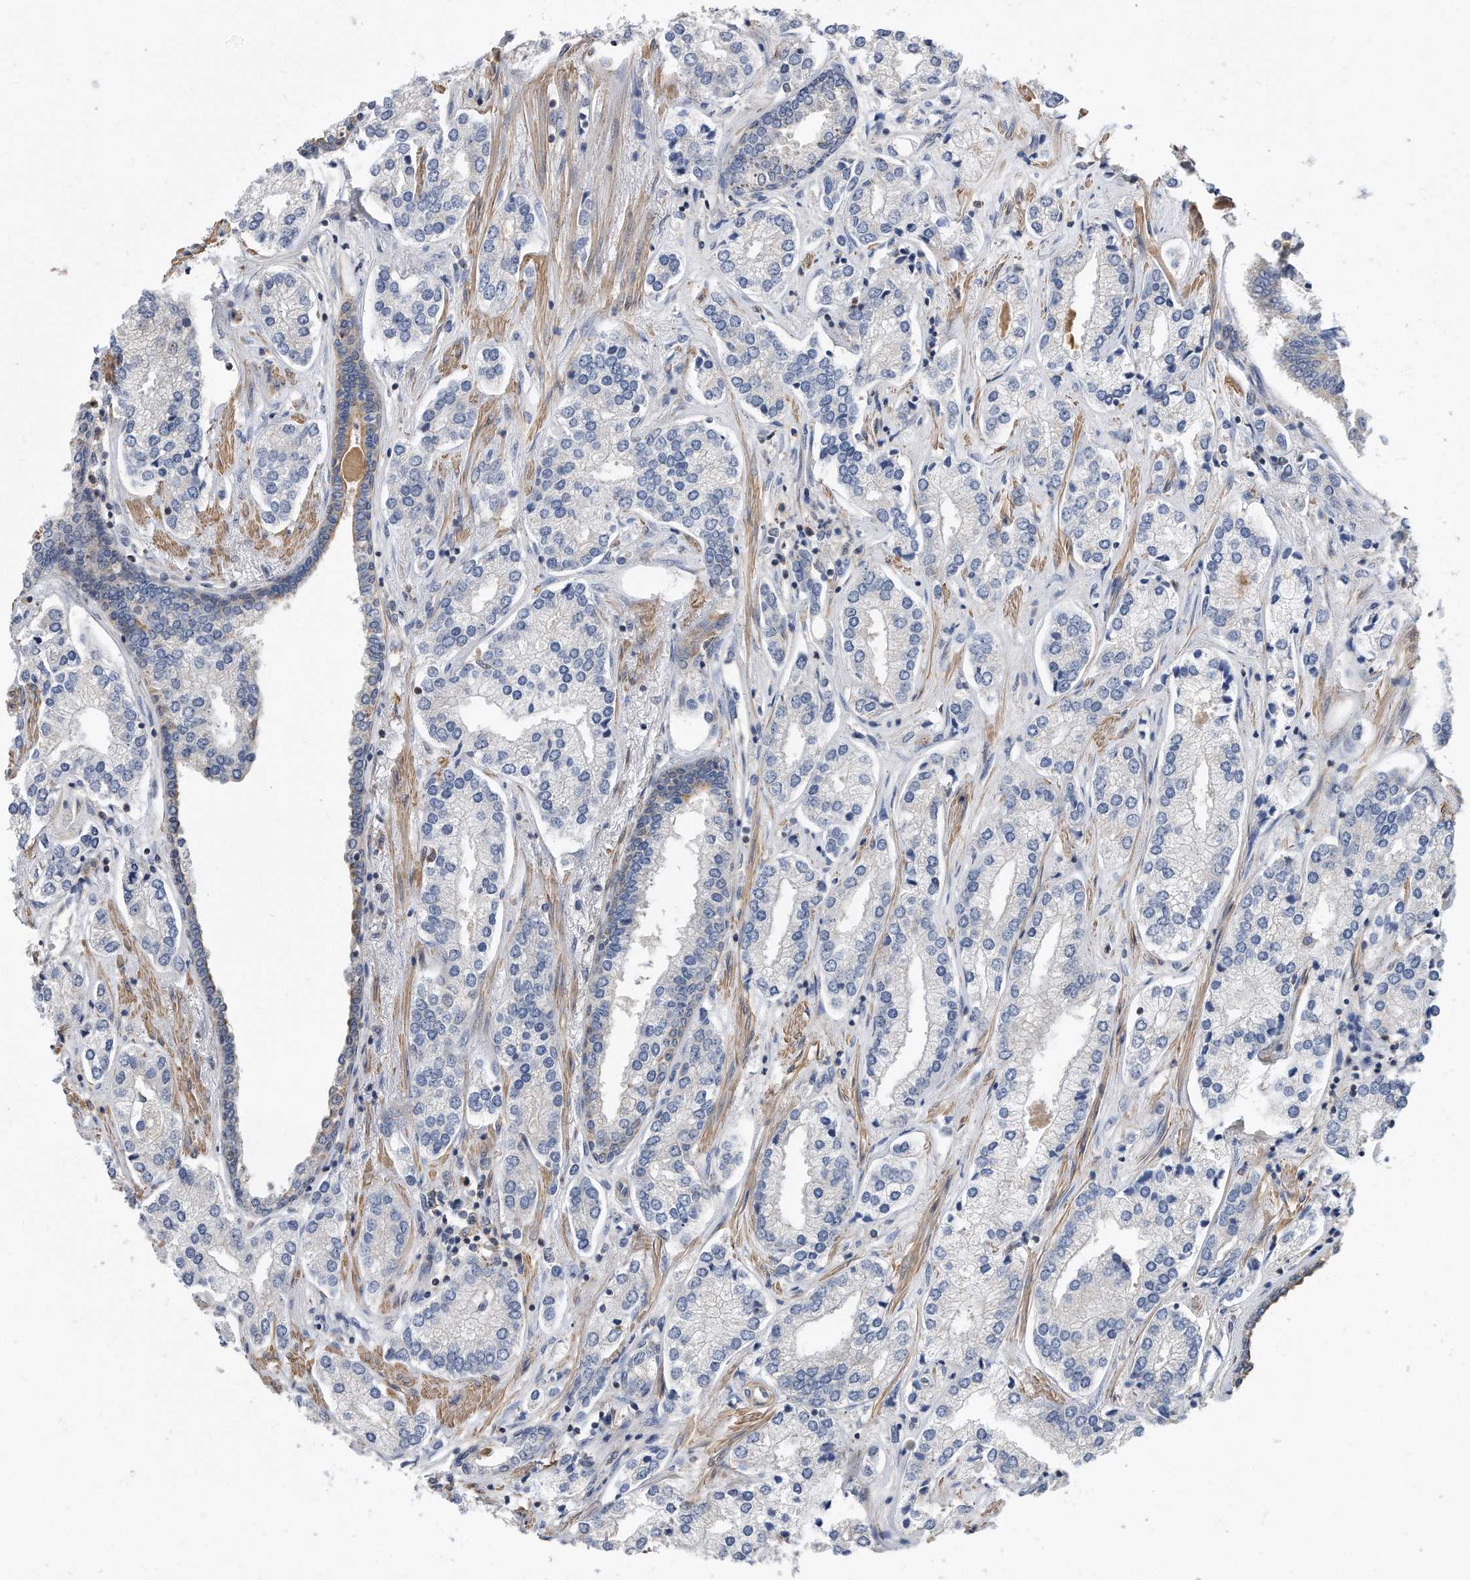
{"staining": {"intensity": "negative", "quantity": "none", "location": "none"}, "tissue": "prostate cancer", "cell_type": "Tumor cells", "image_type": "cancer", "snomed": [{"axis": "morphology", "description": "Adenocarcinoma, High grade"}, {"axis": "topography", "description": "Prostate"}], "caption": "Immunohistochemistry (IHC) photomicrograph of neoplastic tissue: human adenocarcinoma (high-grade) (prostate) stained with DAB (3,3'-diaminobenzidine) demonstrates no significant protein staining in tumor cells.", "gene": "TCP1", "patient": {"sex": "male", "age": 66}}